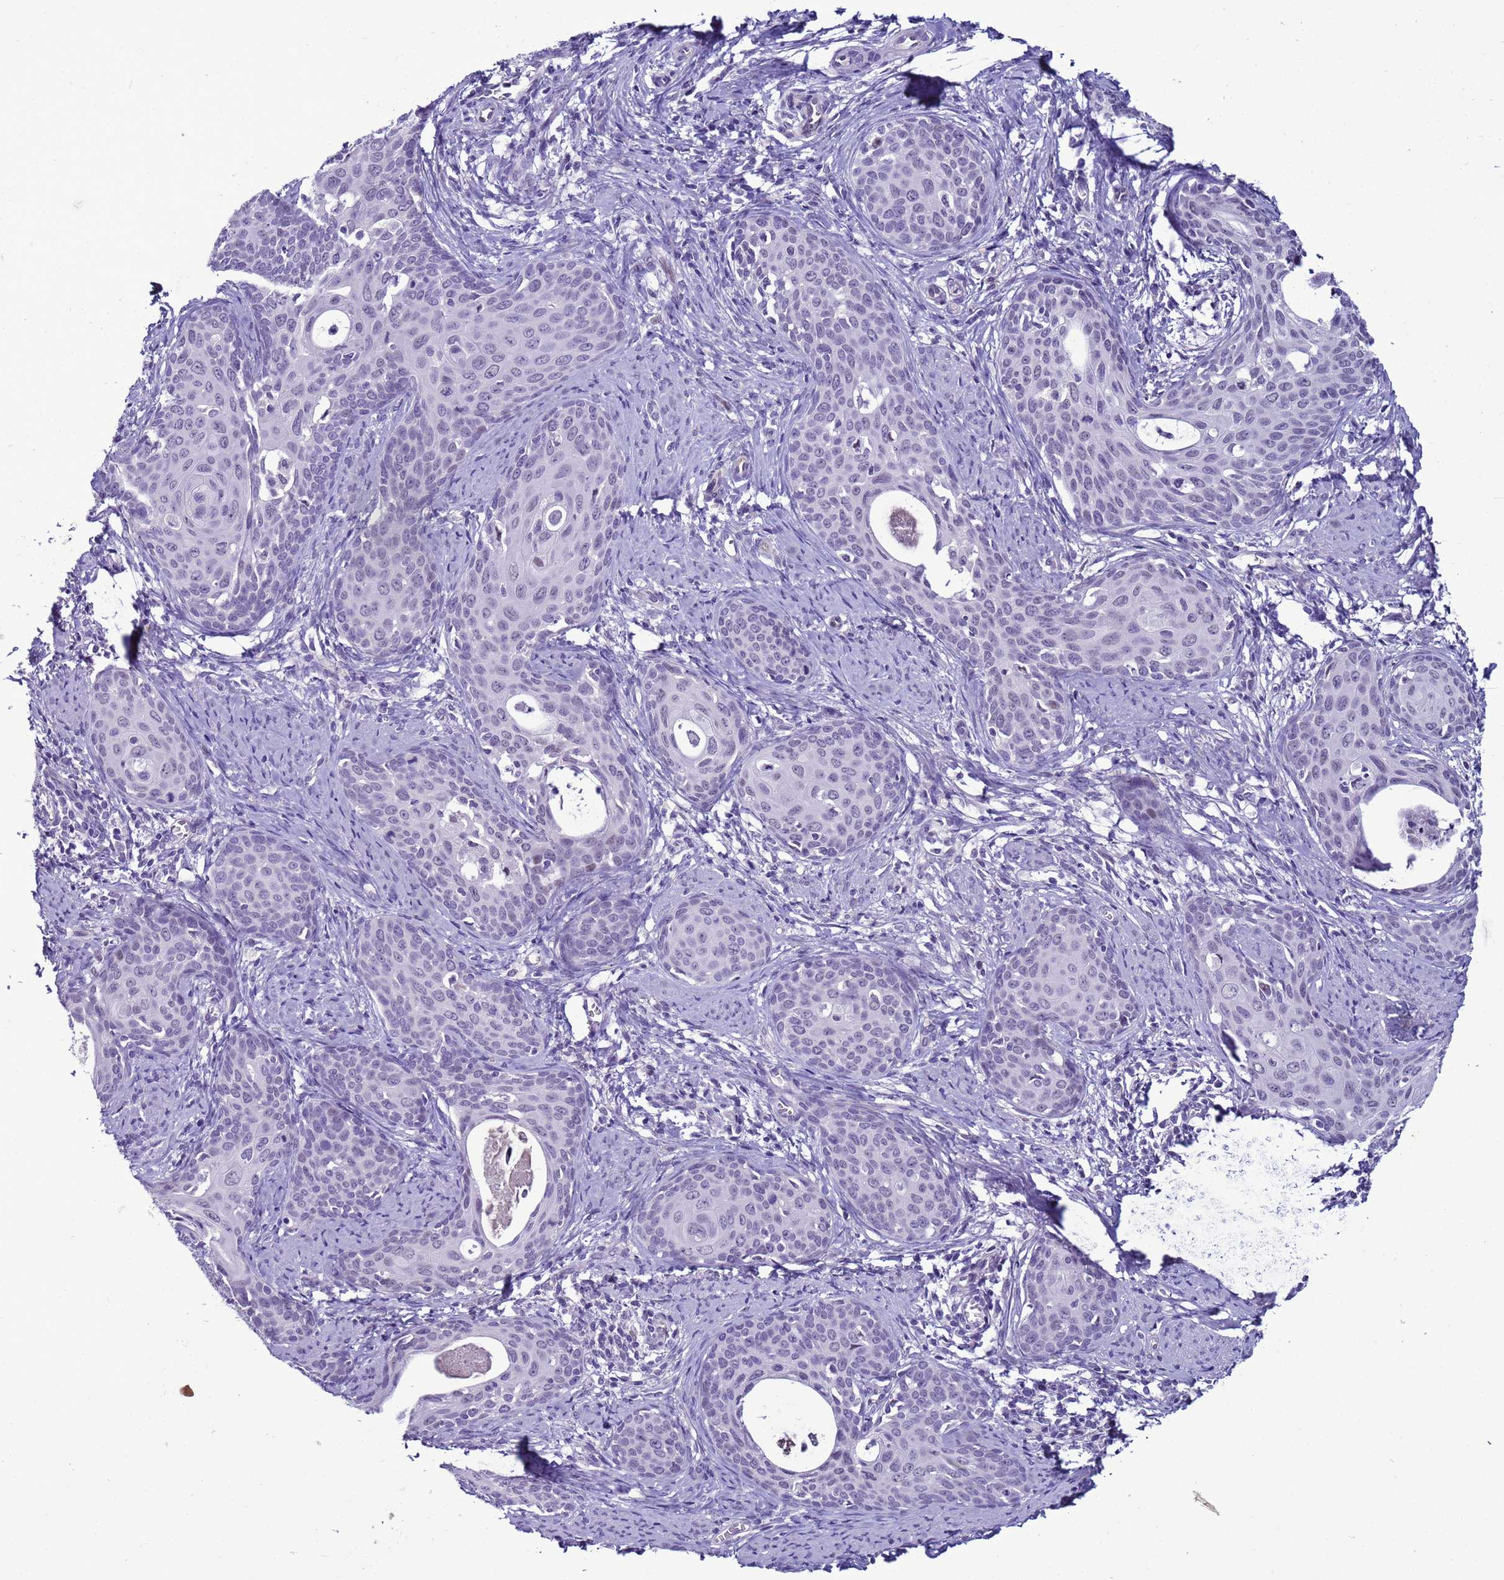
{"staining": {"intensity": "weak", "quantity": "<25%", "location": "nuclear"}, "tissue": "cervical cancer", "cell_type": "Tumor cells", "image_type": "cancer", "snomed": [{"axis": "morphology", "description": "Squamous cell carcinoma, NOS"}, {"axis": "topography", "description": "Cervix"}], "caption": "Histopathology image shows no significant protein positivity in tumor cells of cervical squamous cell carcinoma.", "gene": "LRRC10B", "patient": {"sex": "female", "age": 46}}